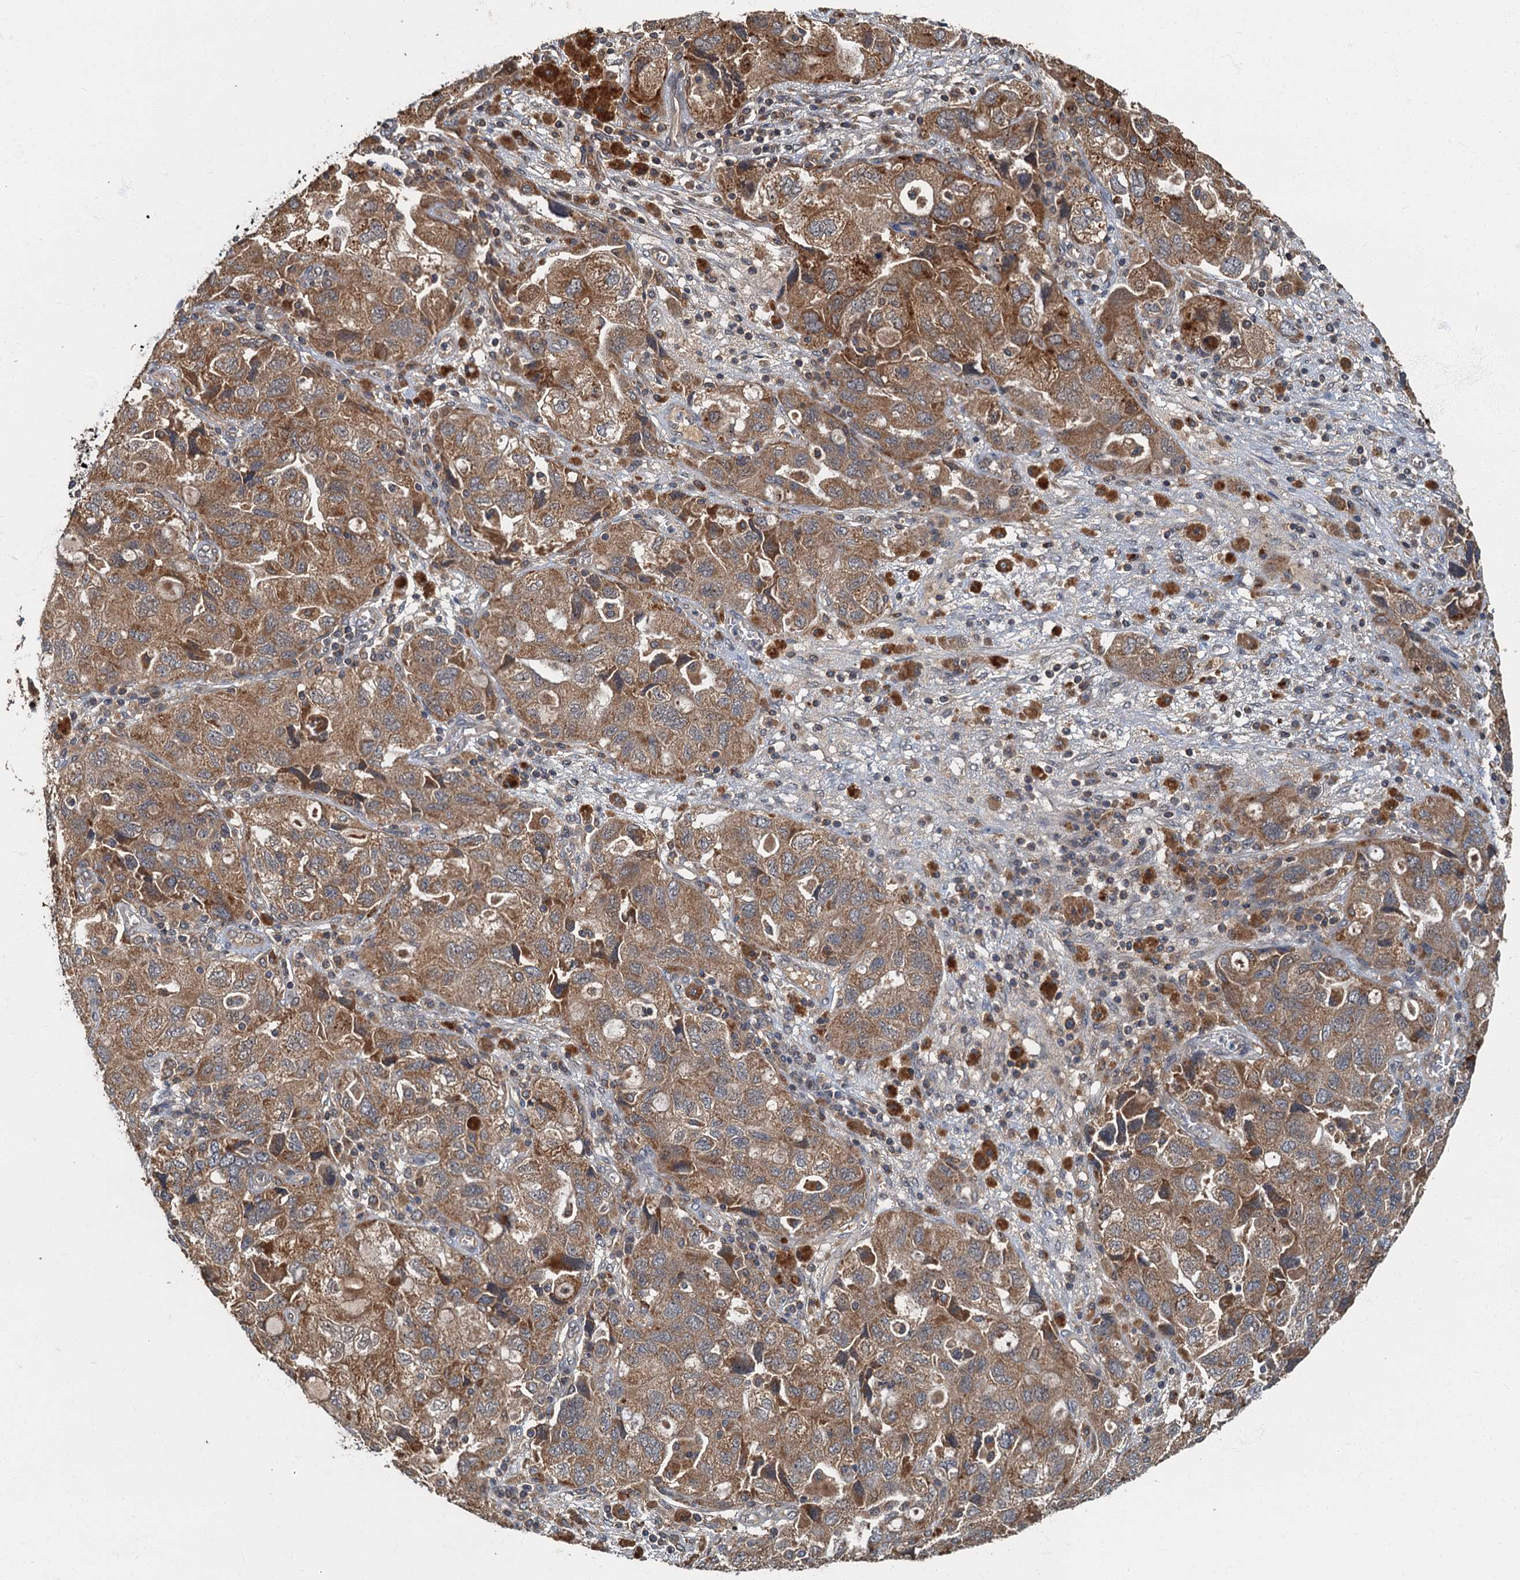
{"staining": {"intensity": "moderate", "quantity": ">75%", "location": "cytoplasmic/membranous"}, "tissue": "ovarian cancer", "cell_type": "Tumor cells", "image_type": "cancer", "snomed": [{"axis": "morphology", "description": "Carcinoma, NOS"}, {"axis": "morphology", "description": "Cystadenocarcinoma, serous, NOS"}, {"axis": "topography", "description": "Ovary"}], "caption": "Immunohistochemical staining of human ovarian cancer (serous cystadenocarcinoma) displays moderate cytoplasmic/membranous protein expression in approximately >75% of tumor cells.", "gene": "WDCP", "patient": {"sex": "female", "age": 69}}